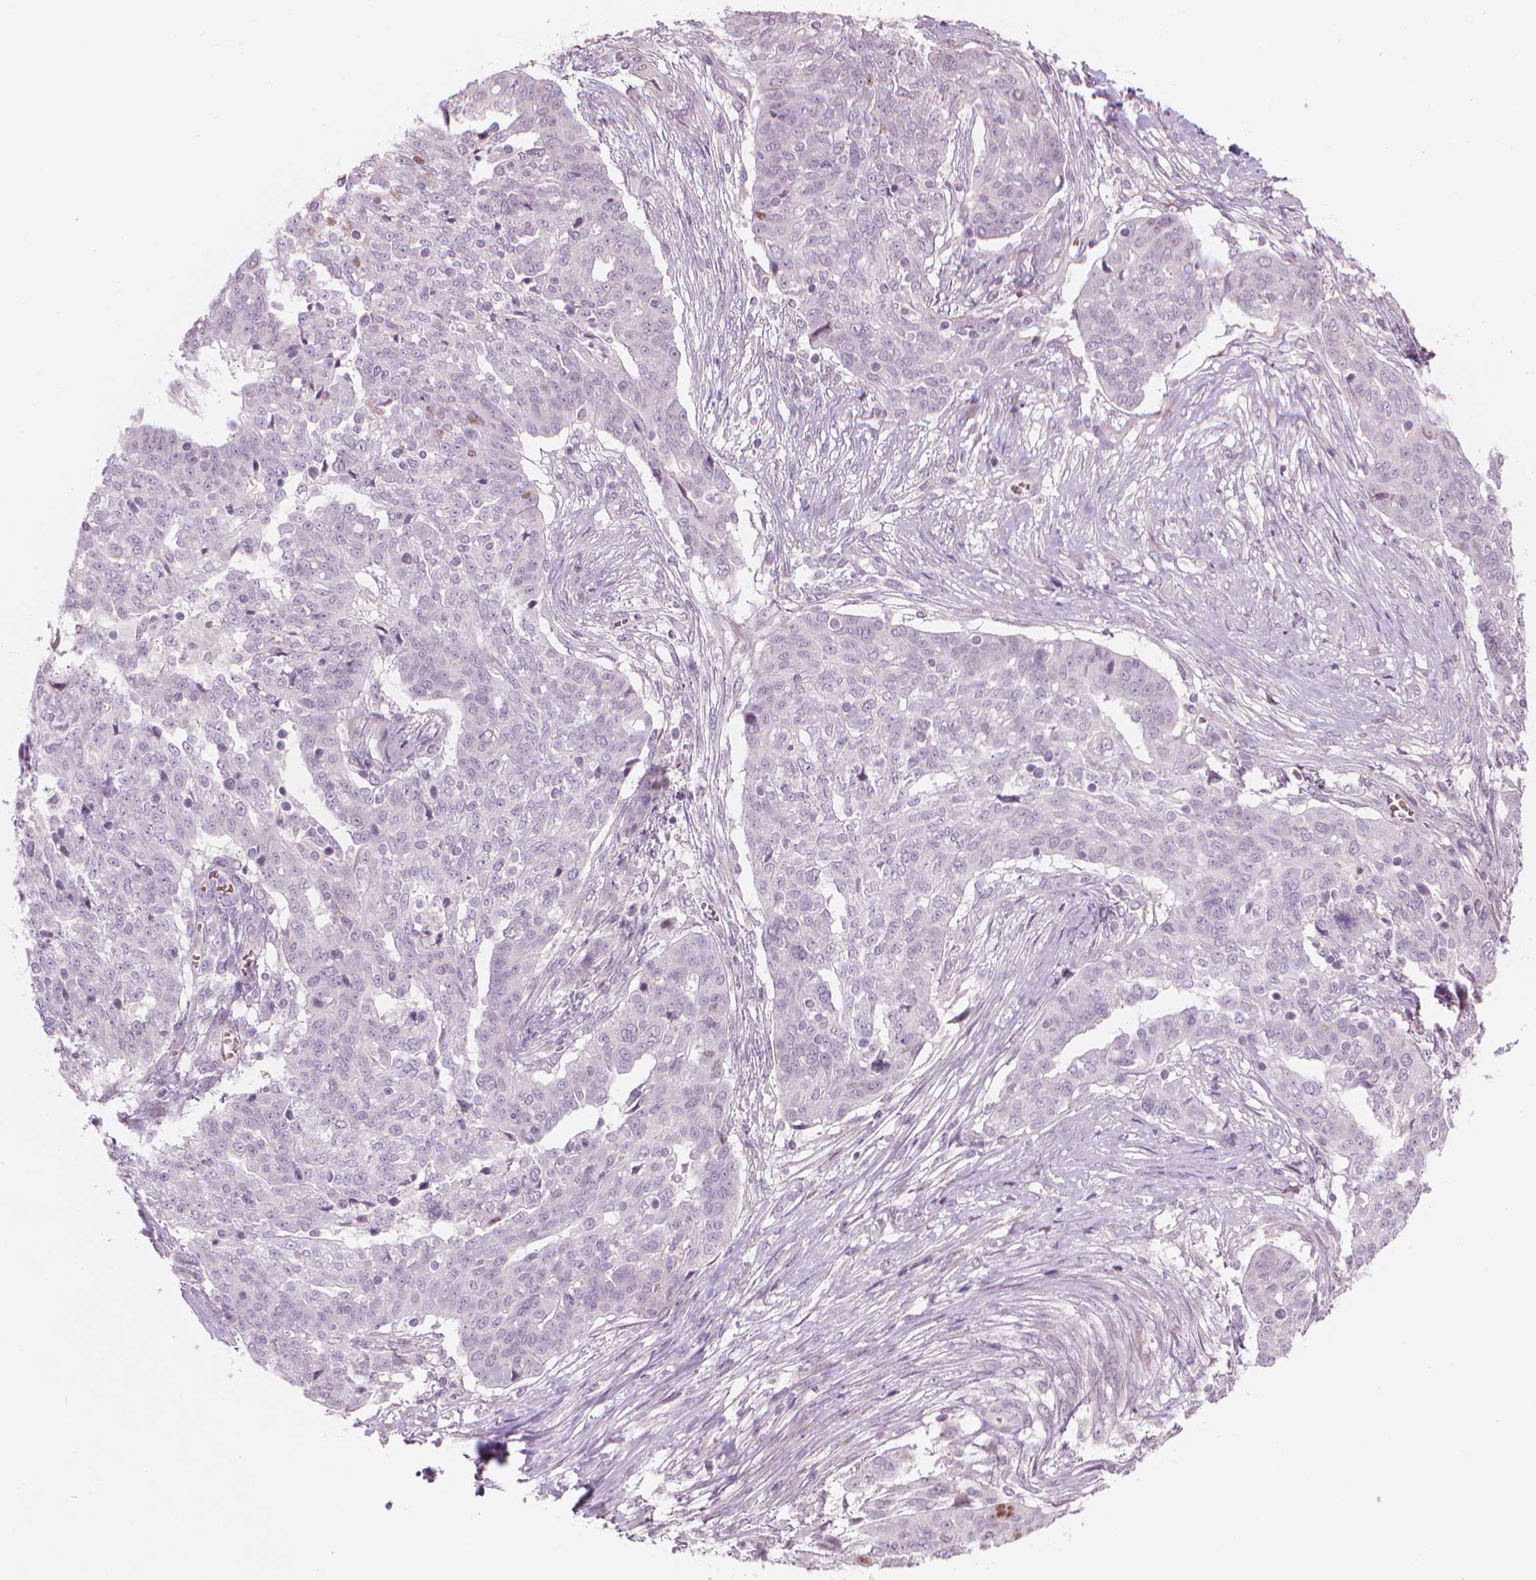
{"staining": {"intensity": "negative", "quantity": "none", "location": "none"}, "tissue": "ovarian cancer", "cell_type": "Tumor cells", "image_type": "cancer", "snomed": [{"axis": "morphology", "description": "Cystadenocarcinoma, serous, NOS"}, {"axis": "topography", "description": "Ovary"}], "caption": "Human serous cystadenocarcinoma (ovarian) stained for a protein using IHC exhibits no positivity in tumor cells.", "gene": "IFFO1", "patient": {"sex": "female", "age": 67}}